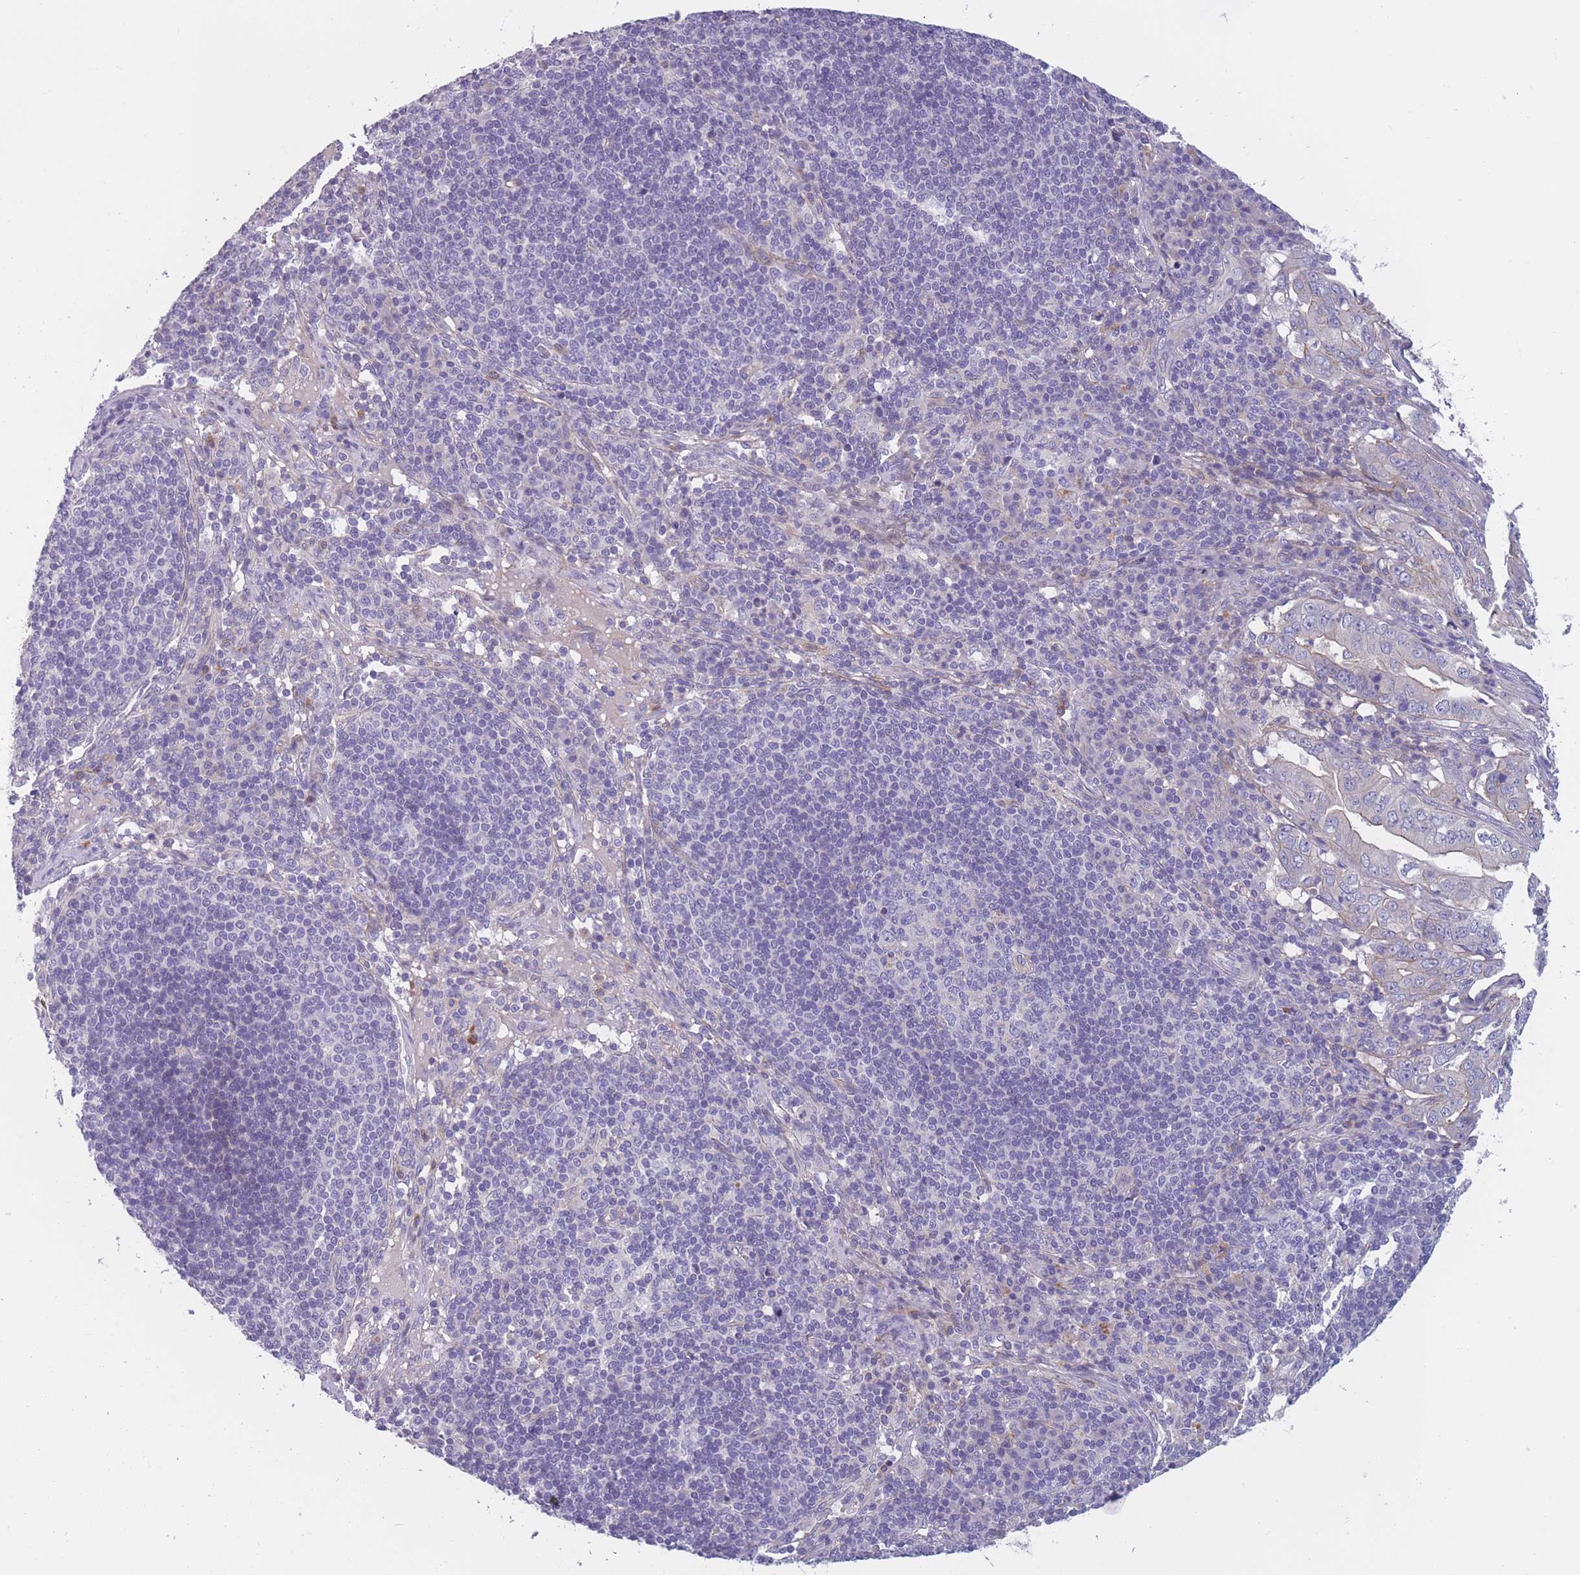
{"staining": {"intensity": "negative", "quantity": "none", "location": "none"}, "tissue": "pancreatic cancer", "cell_type": "Tumor cells", "image_type": "cancer", "snomed": [{"axis": "morphology", "description": "Normal tissue, NOS"}, {"axis": "morphology", "description": "Adenocarcinoma, NOS"}, {"axis": "topography", "description": "Lymph node"}, {"axis": "topography", "description": "Pancreas"}], "caption": "High magnification brightfield microscopy of pancreatic cancer stained with DAB (3,3'-diaminobenzidine) (brown) and counterstained with hematoxylin (blue): tumor cells show no significant expression.", "gene": "FAM83F", "patient": {"sex": "female", "age": 67}}